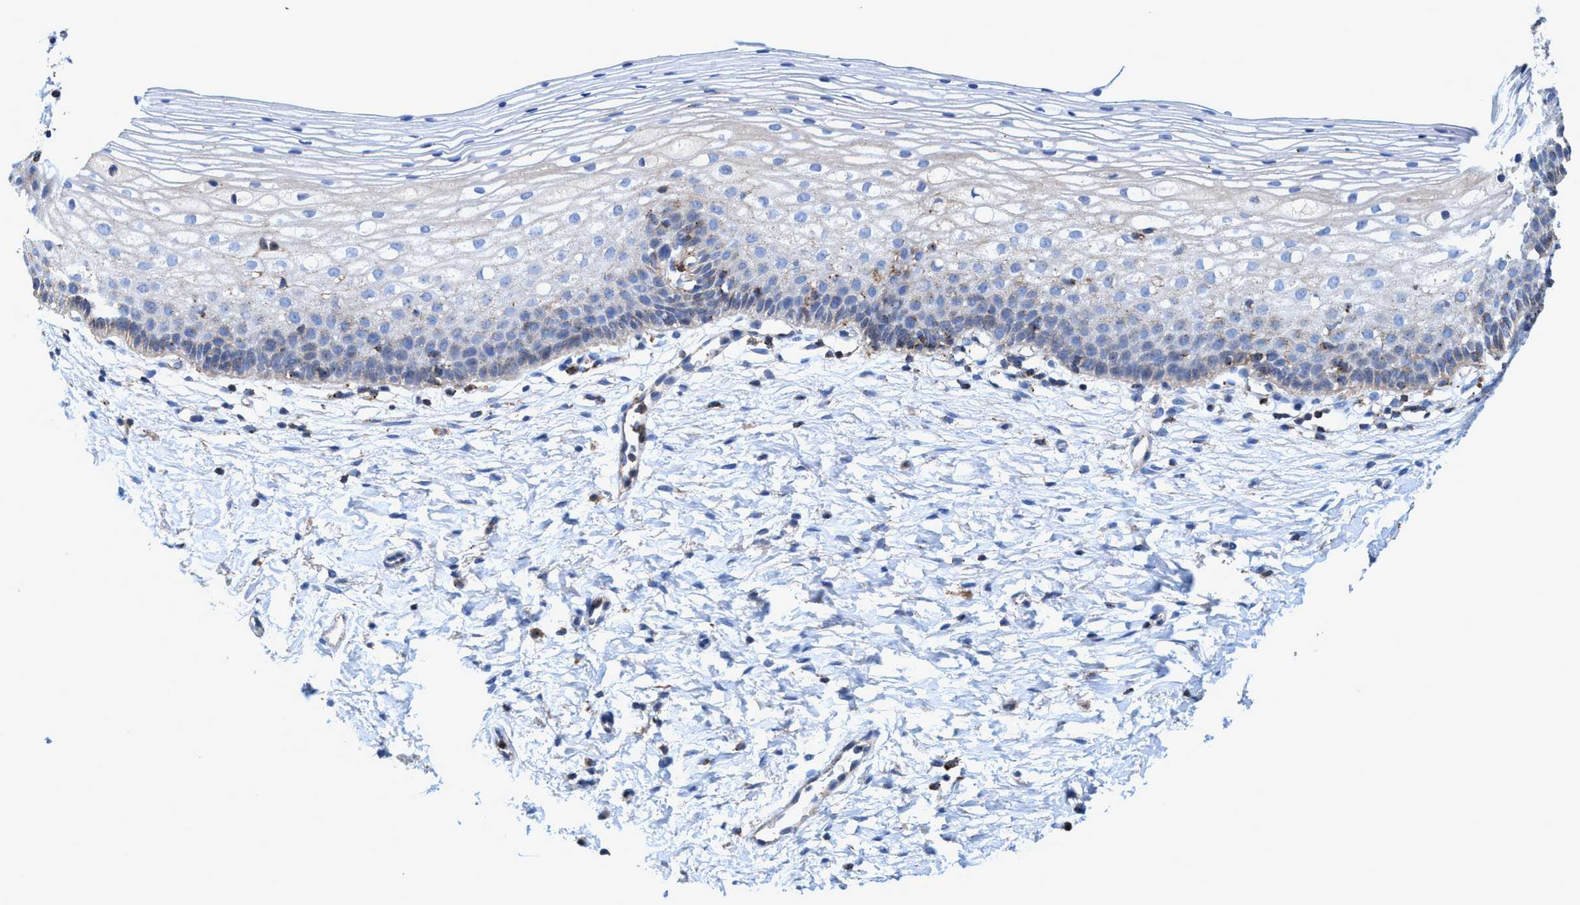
{"staining": {"intensity": "weak", "quantity": "25%-75%", "location": "cytoplasmic/membranous"}, "tissue": "cervix", "cell_type": "Glandular cells", "image_type": "normal", "snomed": [{"axis": "morphology", "description": "Normal tissue, NOS"}, {"axis": "topography", "description": "Cervix"}], "caption": "Glandular cells exhibit low levels of weak cytoplasmic/membranous expression in approximately 25%-75% of cells in normal cervix. (brown staining indicates protein expression, while blue staining denotes nuclei).", "gene": "TRIM65", "patient": {"sex": "female", "age": 72}}